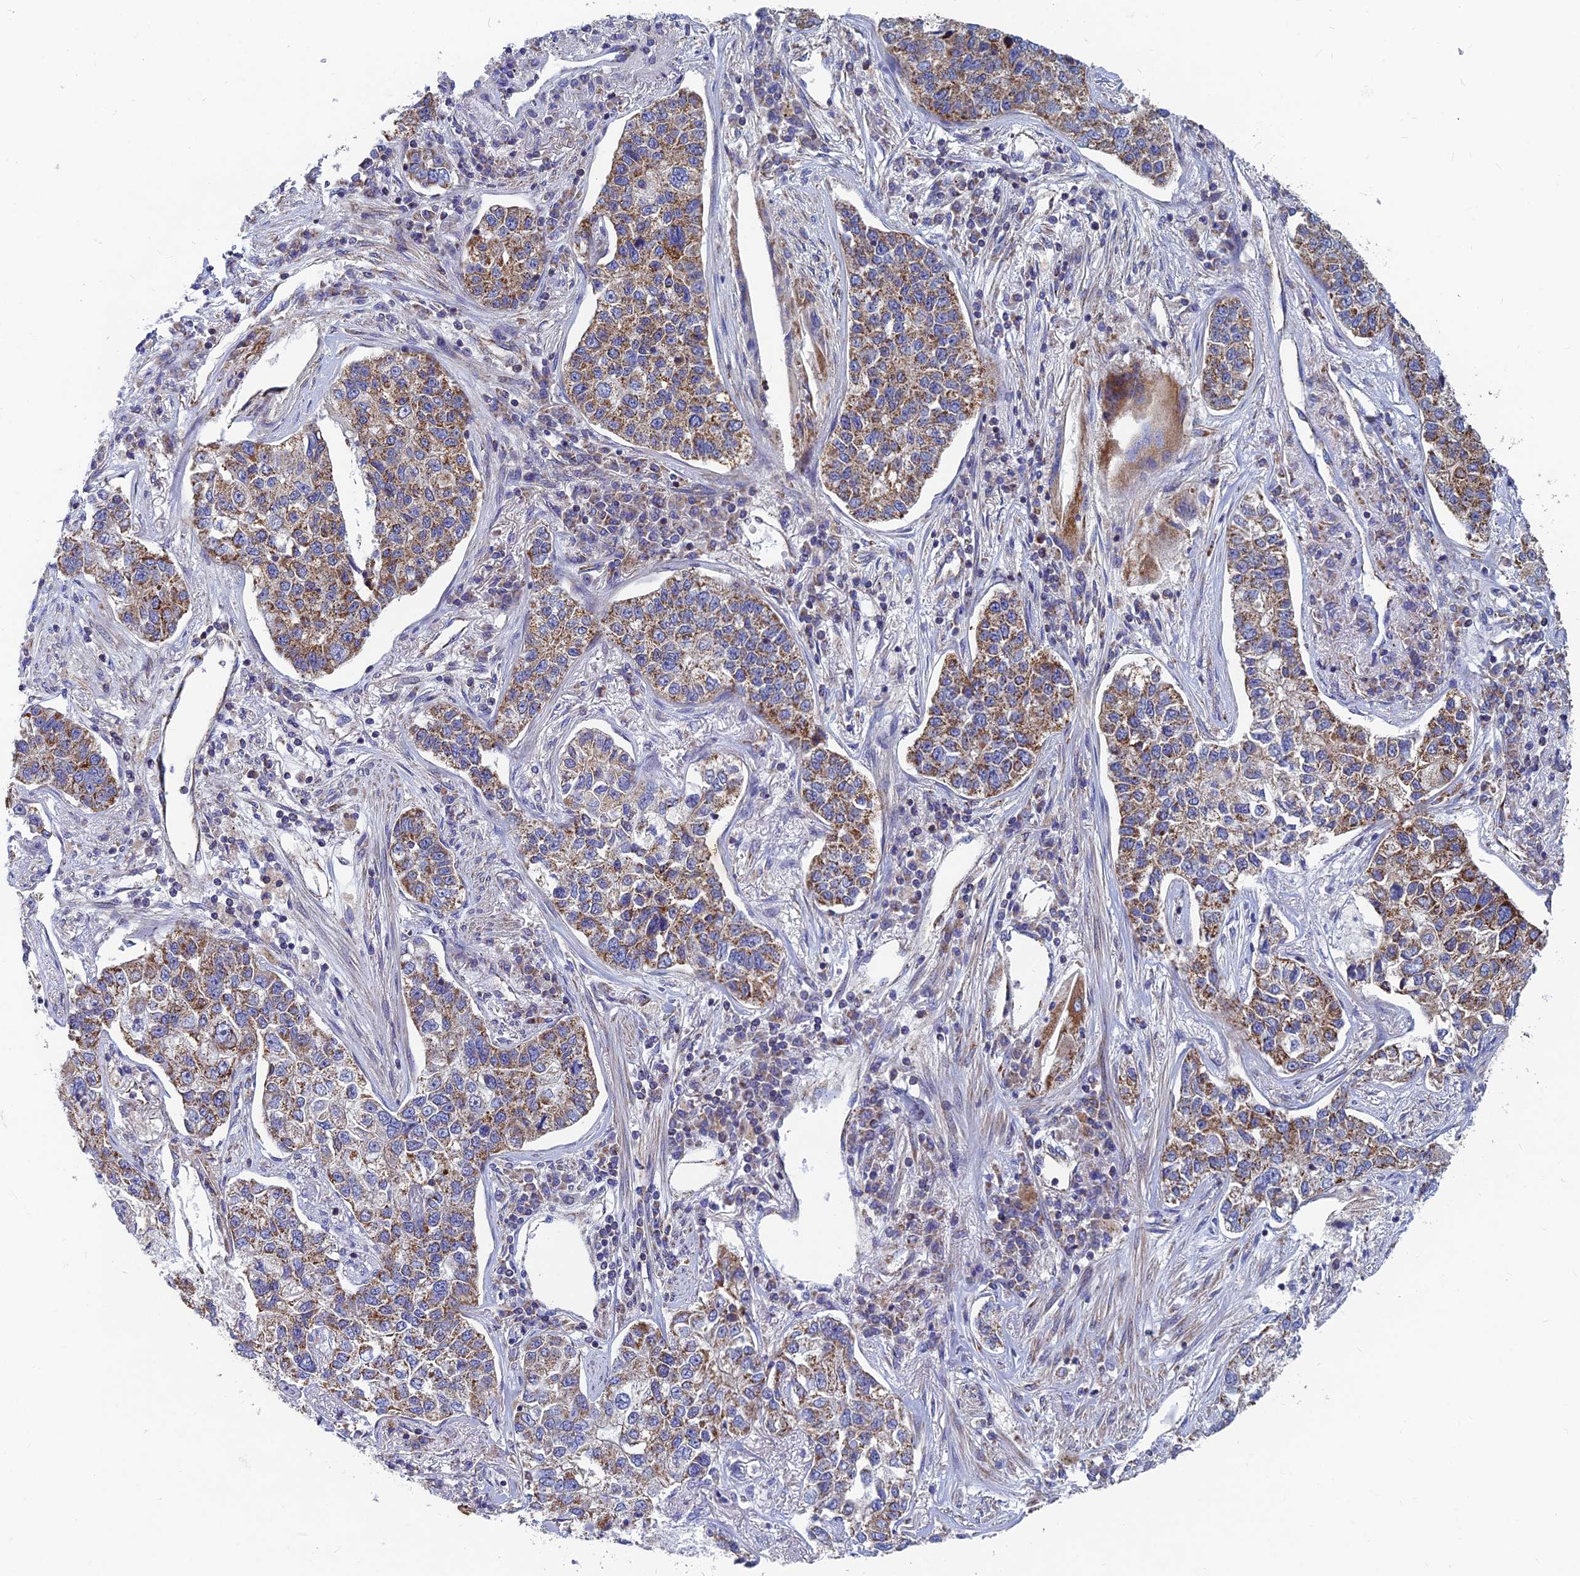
{"staining": {"intensity": "strong", "quantity": ">75%", "location": "cytoplasmic/membranous"}, "tissue": "lung cancer", "cell_type": "Tumor cells", "image_type": "cancer", "snomed": [{"axis": "morphology", "description": "Adenocarcinoma, NOS"}, {"axis": "topography", "description": "Lung"}], "caption": "Brown immunohistochemical staining in lung cancer (adenocarcinoma) reveals strong cytoplasmic/membranous positivity in about >75% of tumor cells.", "gene": "MRPS9", "patient": {"sex": "male", "age": 49}}